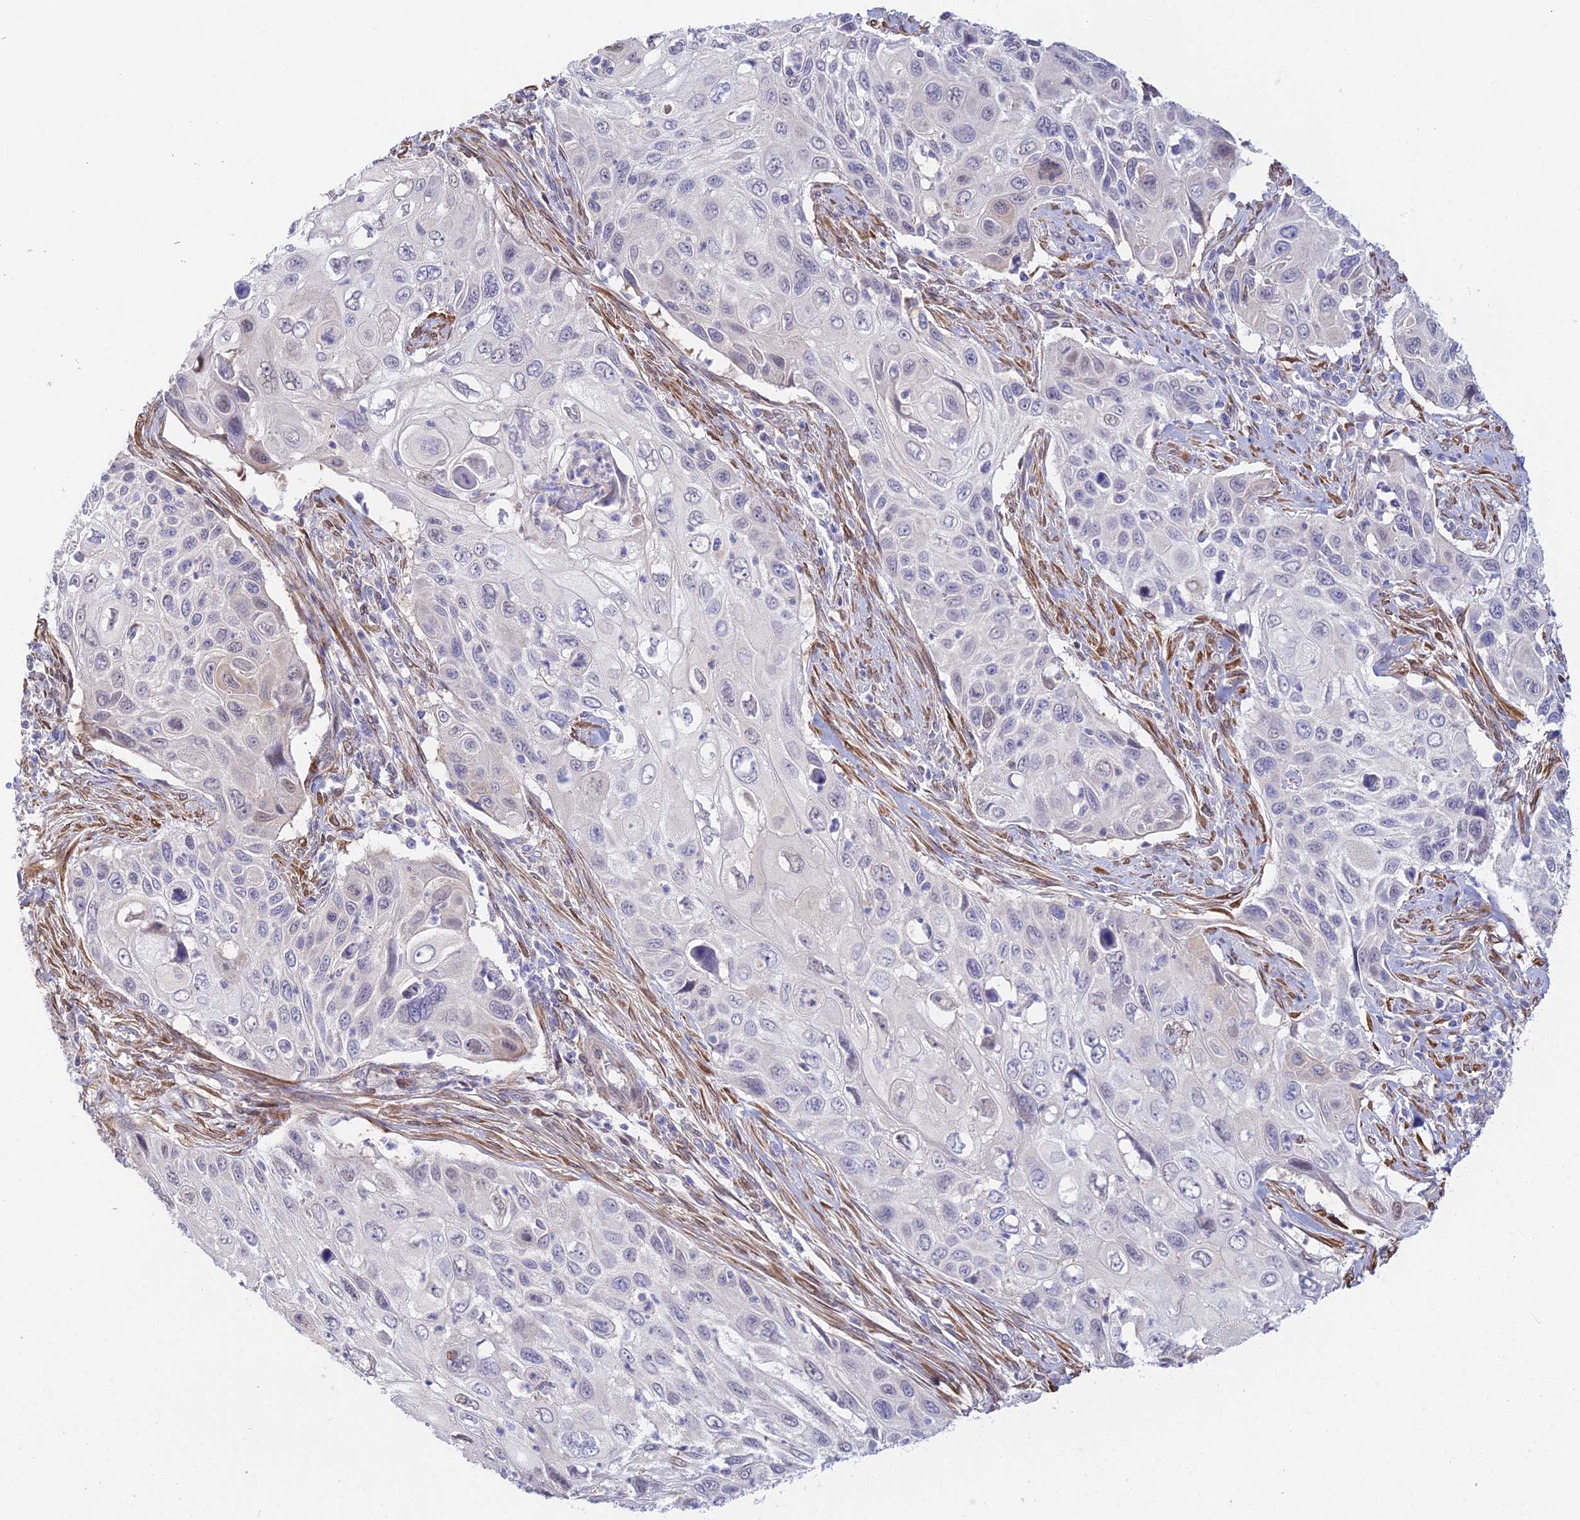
{"staining": {"intensity": "negative", "quantity": "none", "location": "none"}, "tissue": "cervical cancer", "cell_type": "Tumor cells", "image_type": "cancer", "snomed": [{"axis": "morphology", "description": "Squamous cell carcinoma, NOS"}, {"axis": "topography", "description": "Cervix"}], "caption": "Immunohistochemistry (IHC) of cervical cancer exhibits no positivity in tumor cells.", "gene": "MXRA7", "patient": {"sex": "female", "age": 70}}